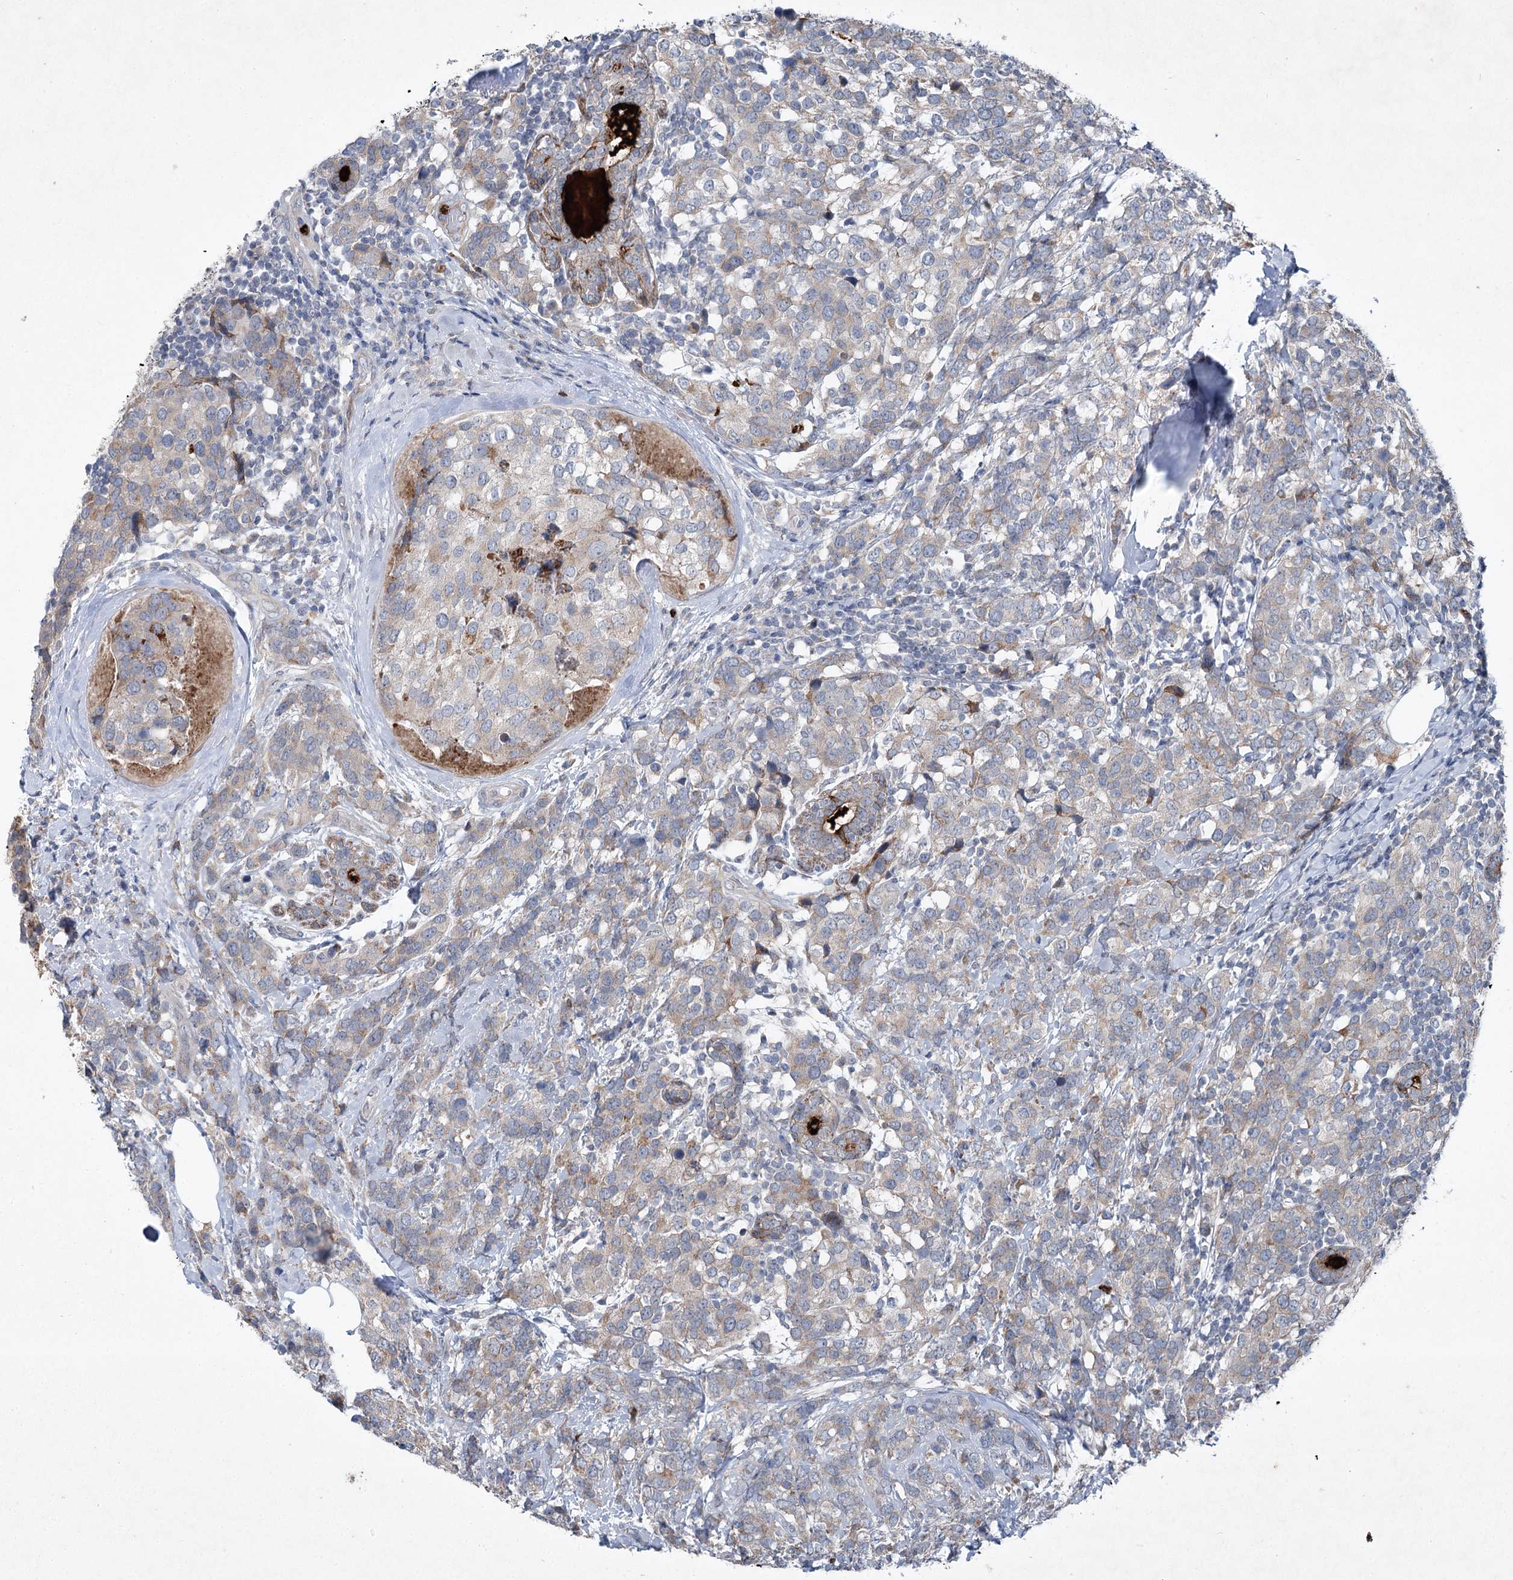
{"staining": {"intensity": "negative", "quantity": "none", "location": "none"}, "tissue": "breast cancer", "cell_type": "Tumor cells", "image_type": "cancer", "snomed": [{"axis": "morphology", "description": "Lobular carcinoma"}, {"axis": "topography", "description": "Breast"}], "caption": "Breast cancer was stained to show a protein in brown. There is no significant staining in tumor cells. (DAB IHC with hematoxylin counter stain).", "gene": "PLA2G12A", "patient": {"sex": "female", "age": 59}}